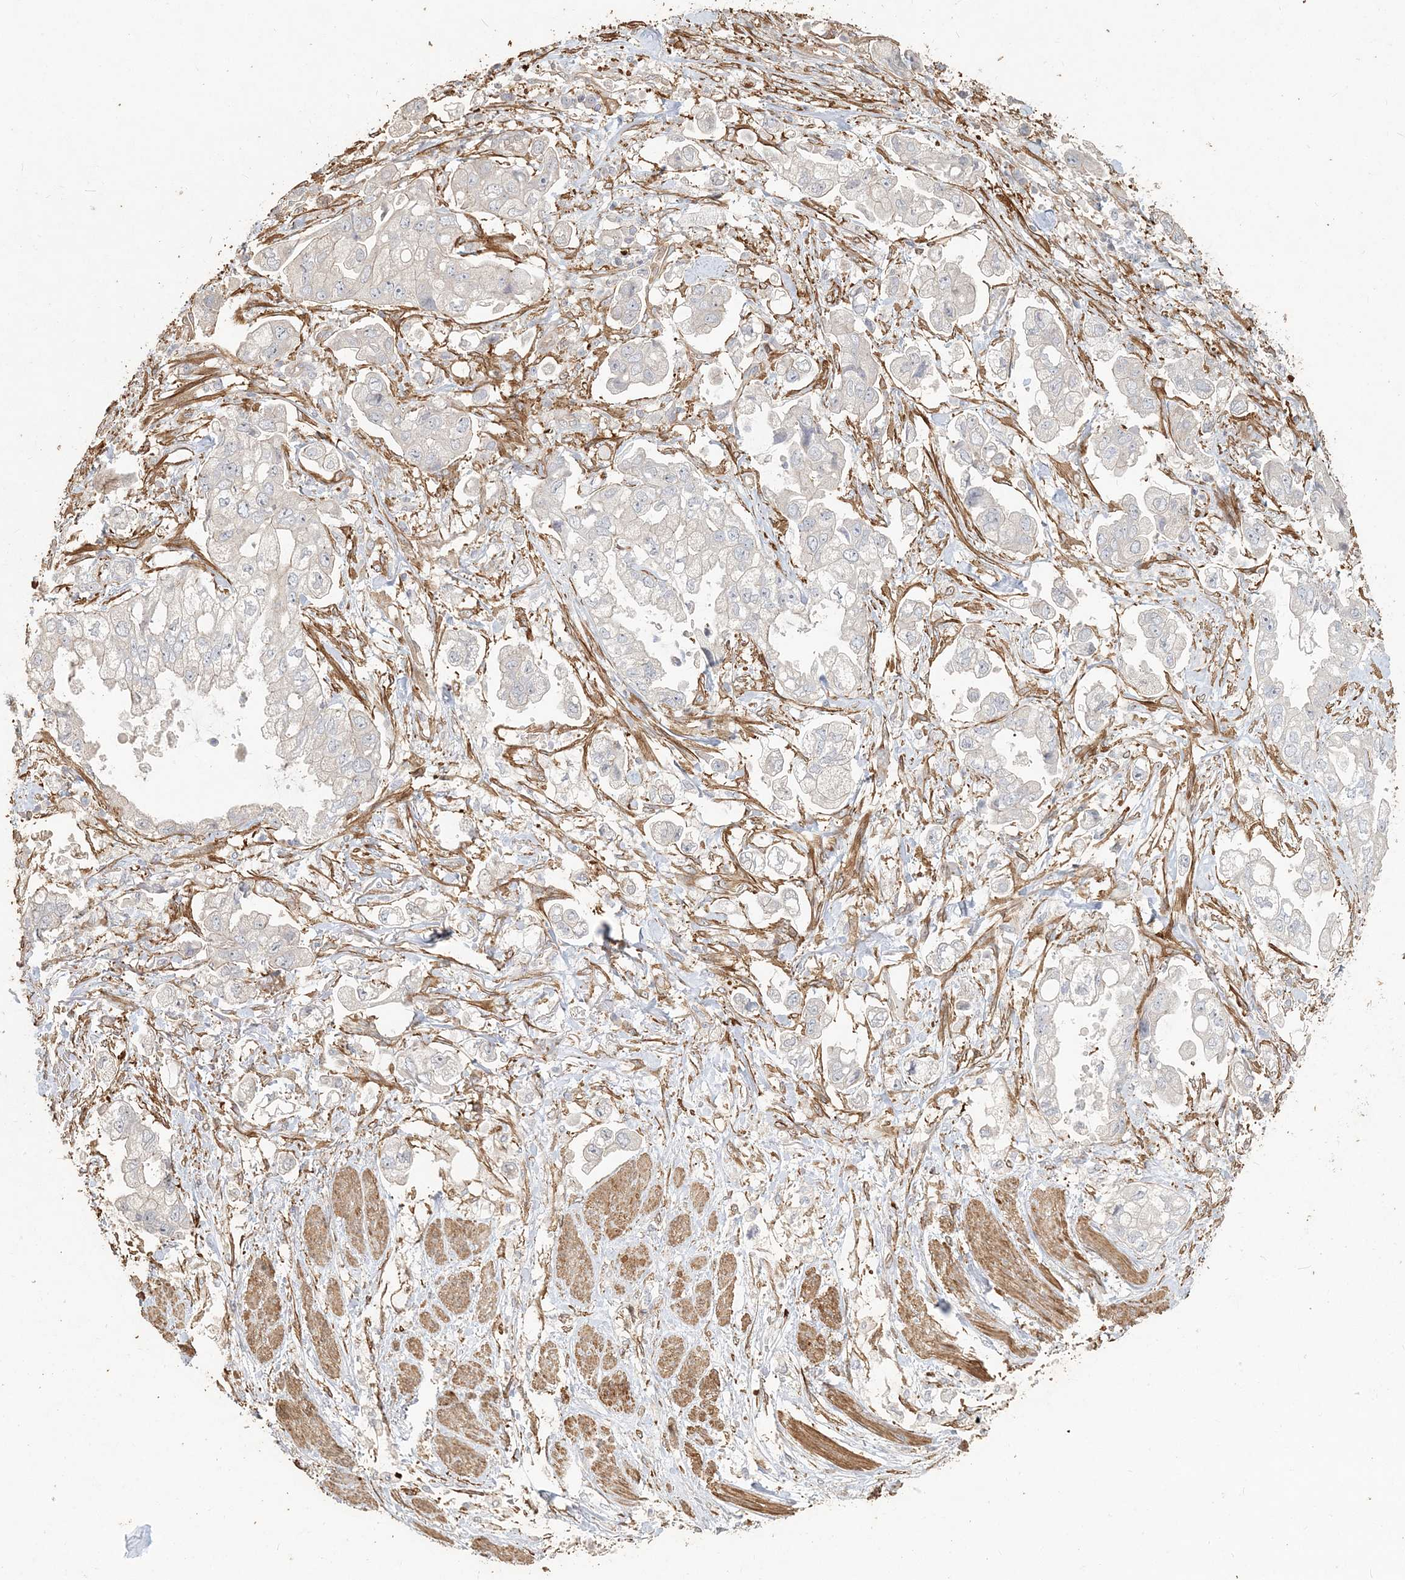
{"staining": {"intensity": "negative", "quantity": "none", "location": "none"}, "tissue": "stomach cancer", "cell_type": "Tumor cells", "image_type": "cancer", "snomed": [{"axis": "morphology", "description": "Adenocarcinoma, NOS"}, {"axis": "topography", "description": "Stomach"}], "caption": "This histopathology image is of stomach cancer (adenocarcinoma) stained with IHC to label a protein in brown with the nuclei are counter-stained blue. There is no staining in tumor cells.", "gene": "RNF145", "patient": {"sex": "male", "age": 62}}